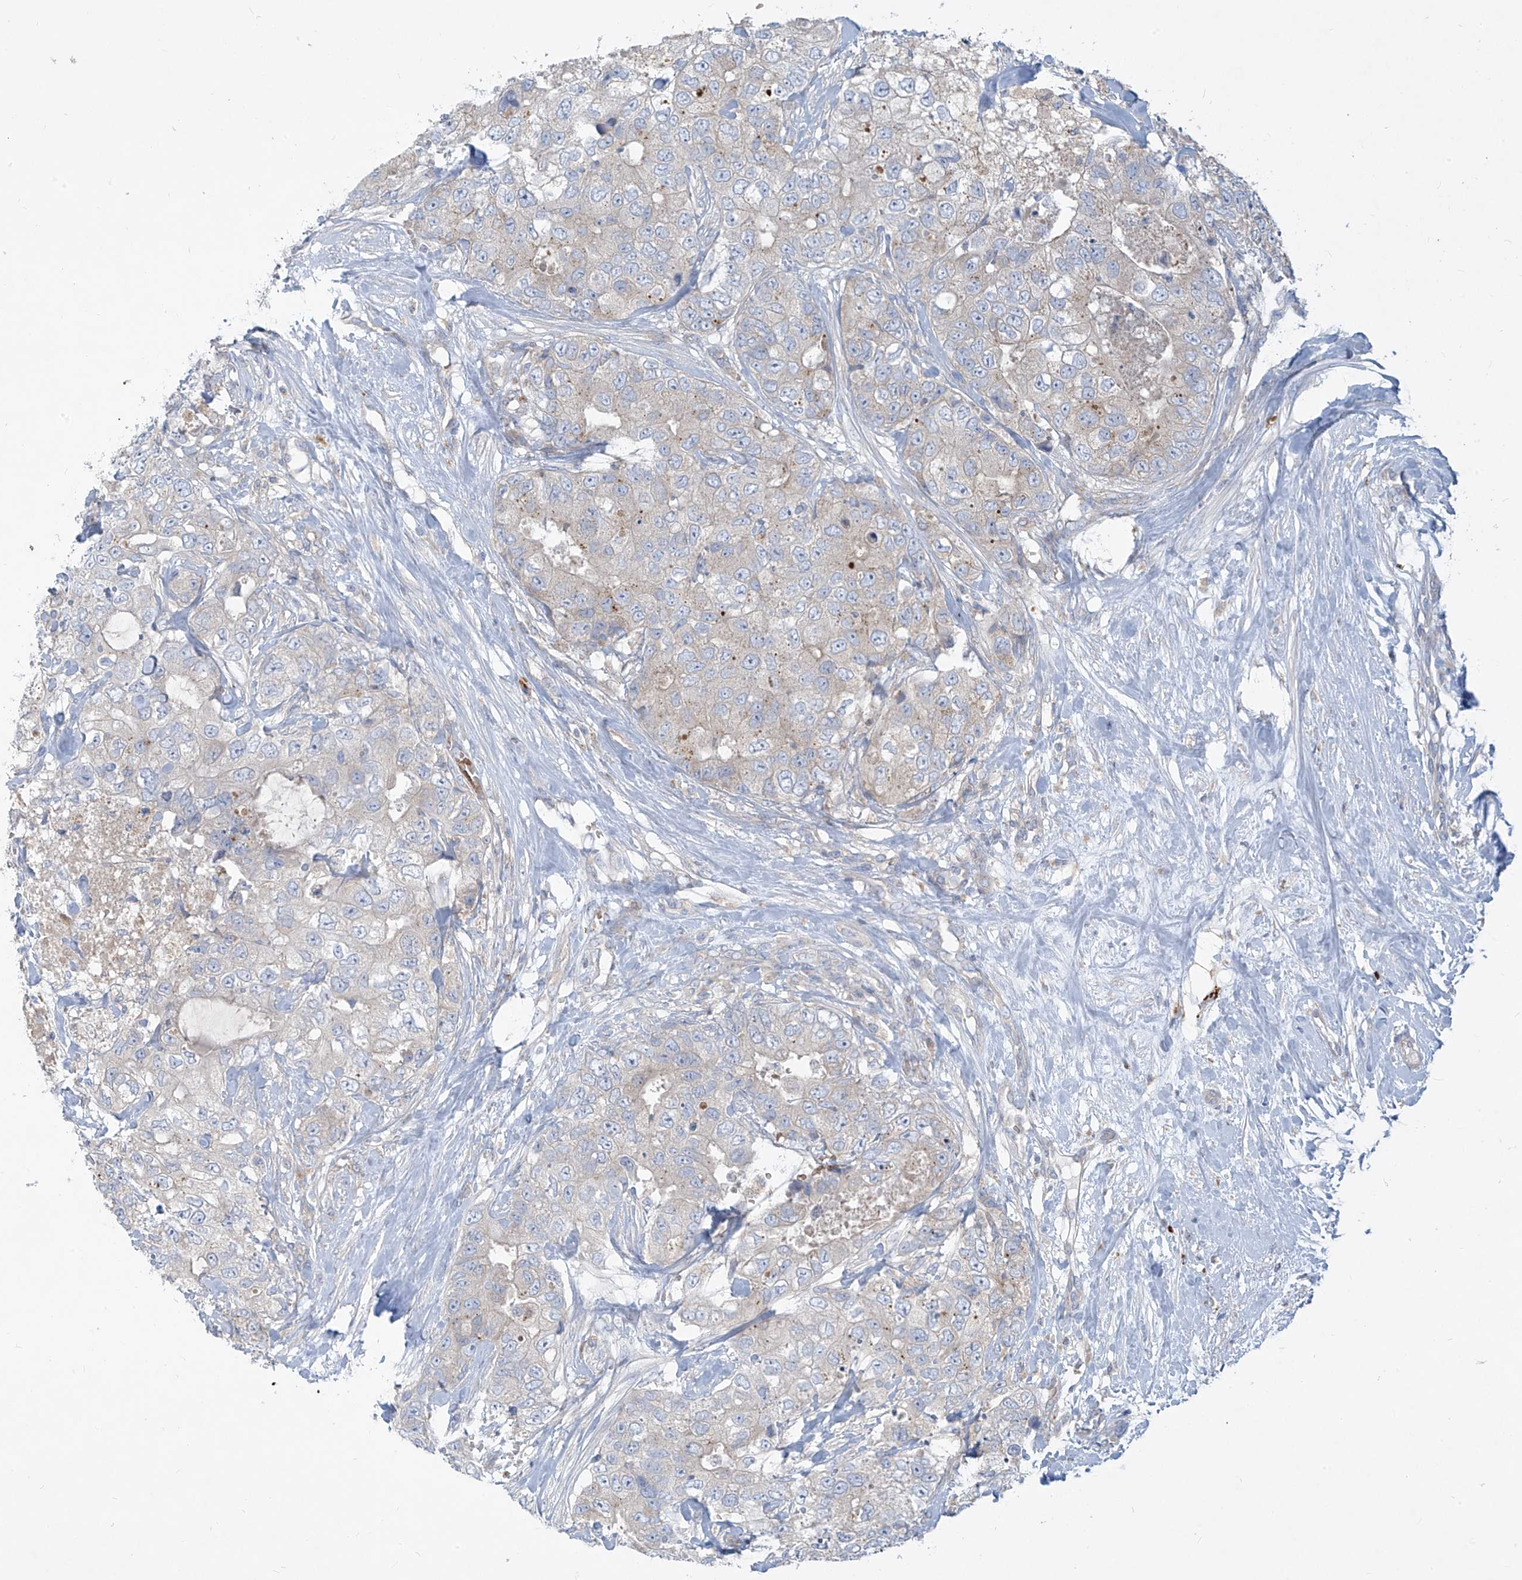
{"staining": {"intensity": "negative", "quantity": "none", "location": "none"}, "tissue": "breast cancer", "cell_type": "Tumor cells", "image_type": "cancer", "snomed": [{"axis": "morphology", "description": "Duct carcinoma"}, {"axis": "topography", "description": "Breast"}], "caption": "This is an IHC micrograph of human intraductal carcinoma (breast). There is no expression in tumor cells.", "gene": "DGKQ", "patient": {"sex": "female", "age": 62}}